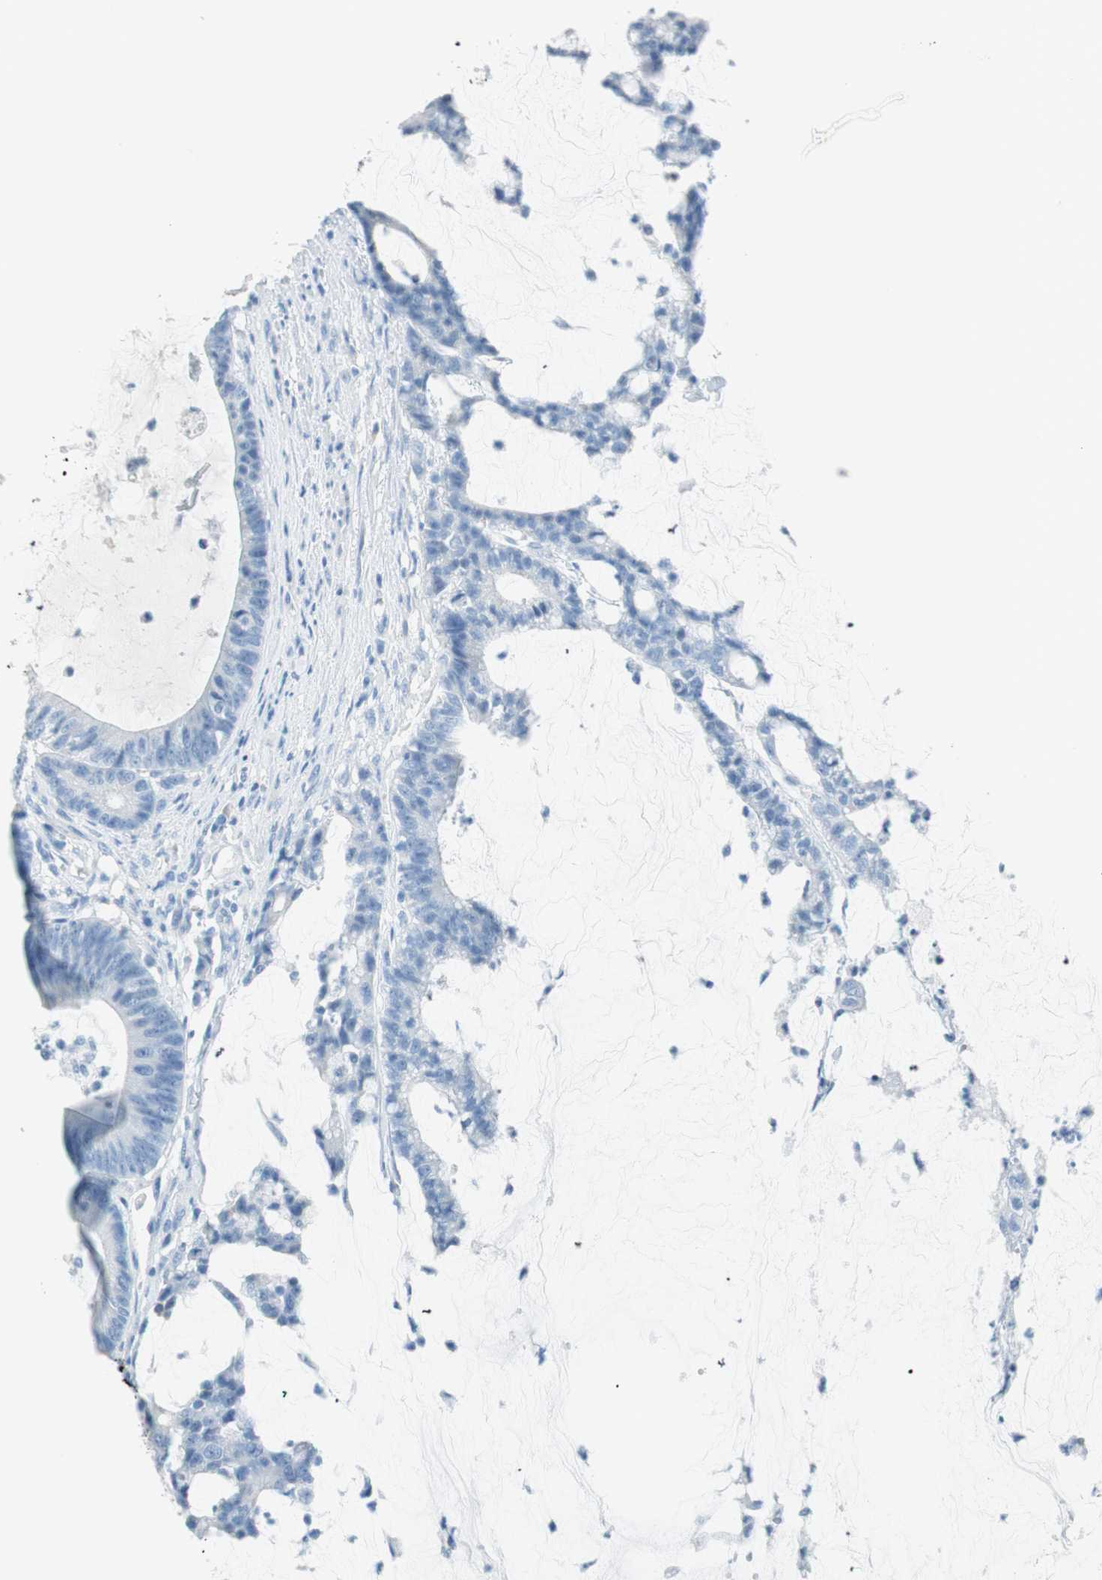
{"staining": {"intensity": "negative", "quantity": "none", "location": "none"}, "tissue": "colorectal cancer", "cell_type": "Tumor cells", "image_type": "cancer", "snomed": [{"axis": "morphology", "description": "Adenocarcinoma, NOS"}, {"axis": "topography", "description": "Colon"}], "caption": "Tumor cells show no significant expression in colorectal cancer. (DAB immunohistochemistry with hematoxylin counter stain).", "gene": "TNFRSF13C", "patient": {"sex": "female", "age": 84}}